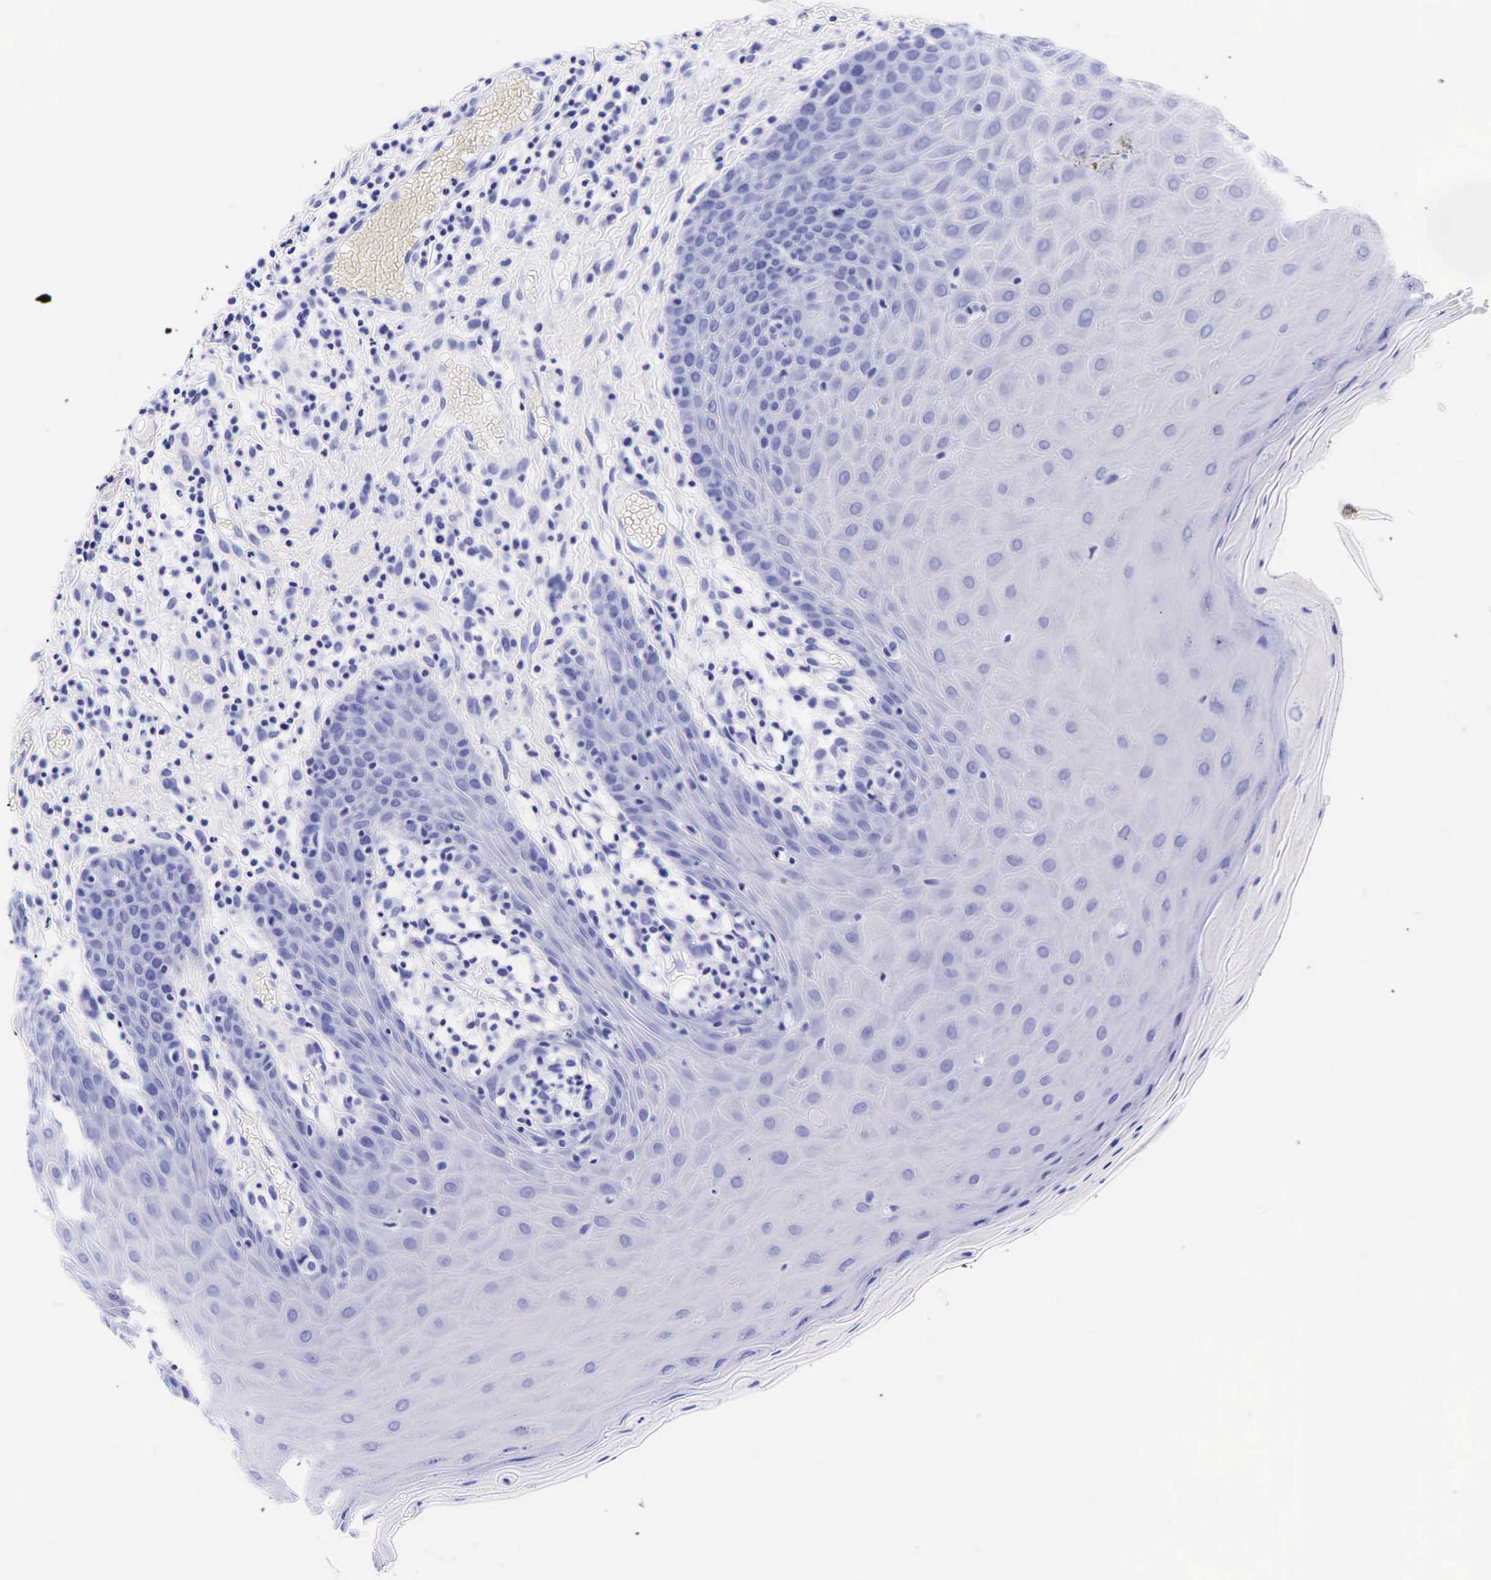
{"staining": {"intensity": "negative", "quantity": "none", "location": "none"}, "tissue": "oral mucosa", "cell_type": "Squamous epithelial cells", "image_type": "normal", "snomed": [{"axis": "morphology", "description": "Normal tissue, NOS"}, {"axis": "topography", "description": "Oral tissue"}], "caption": "Oral mucosa stained for a protein using immunohistochemistry (IHC) exhibits no positivity squamous epithelial cells.", "gene": "GCG", "patient": {"sex": "female", "age": 56}}